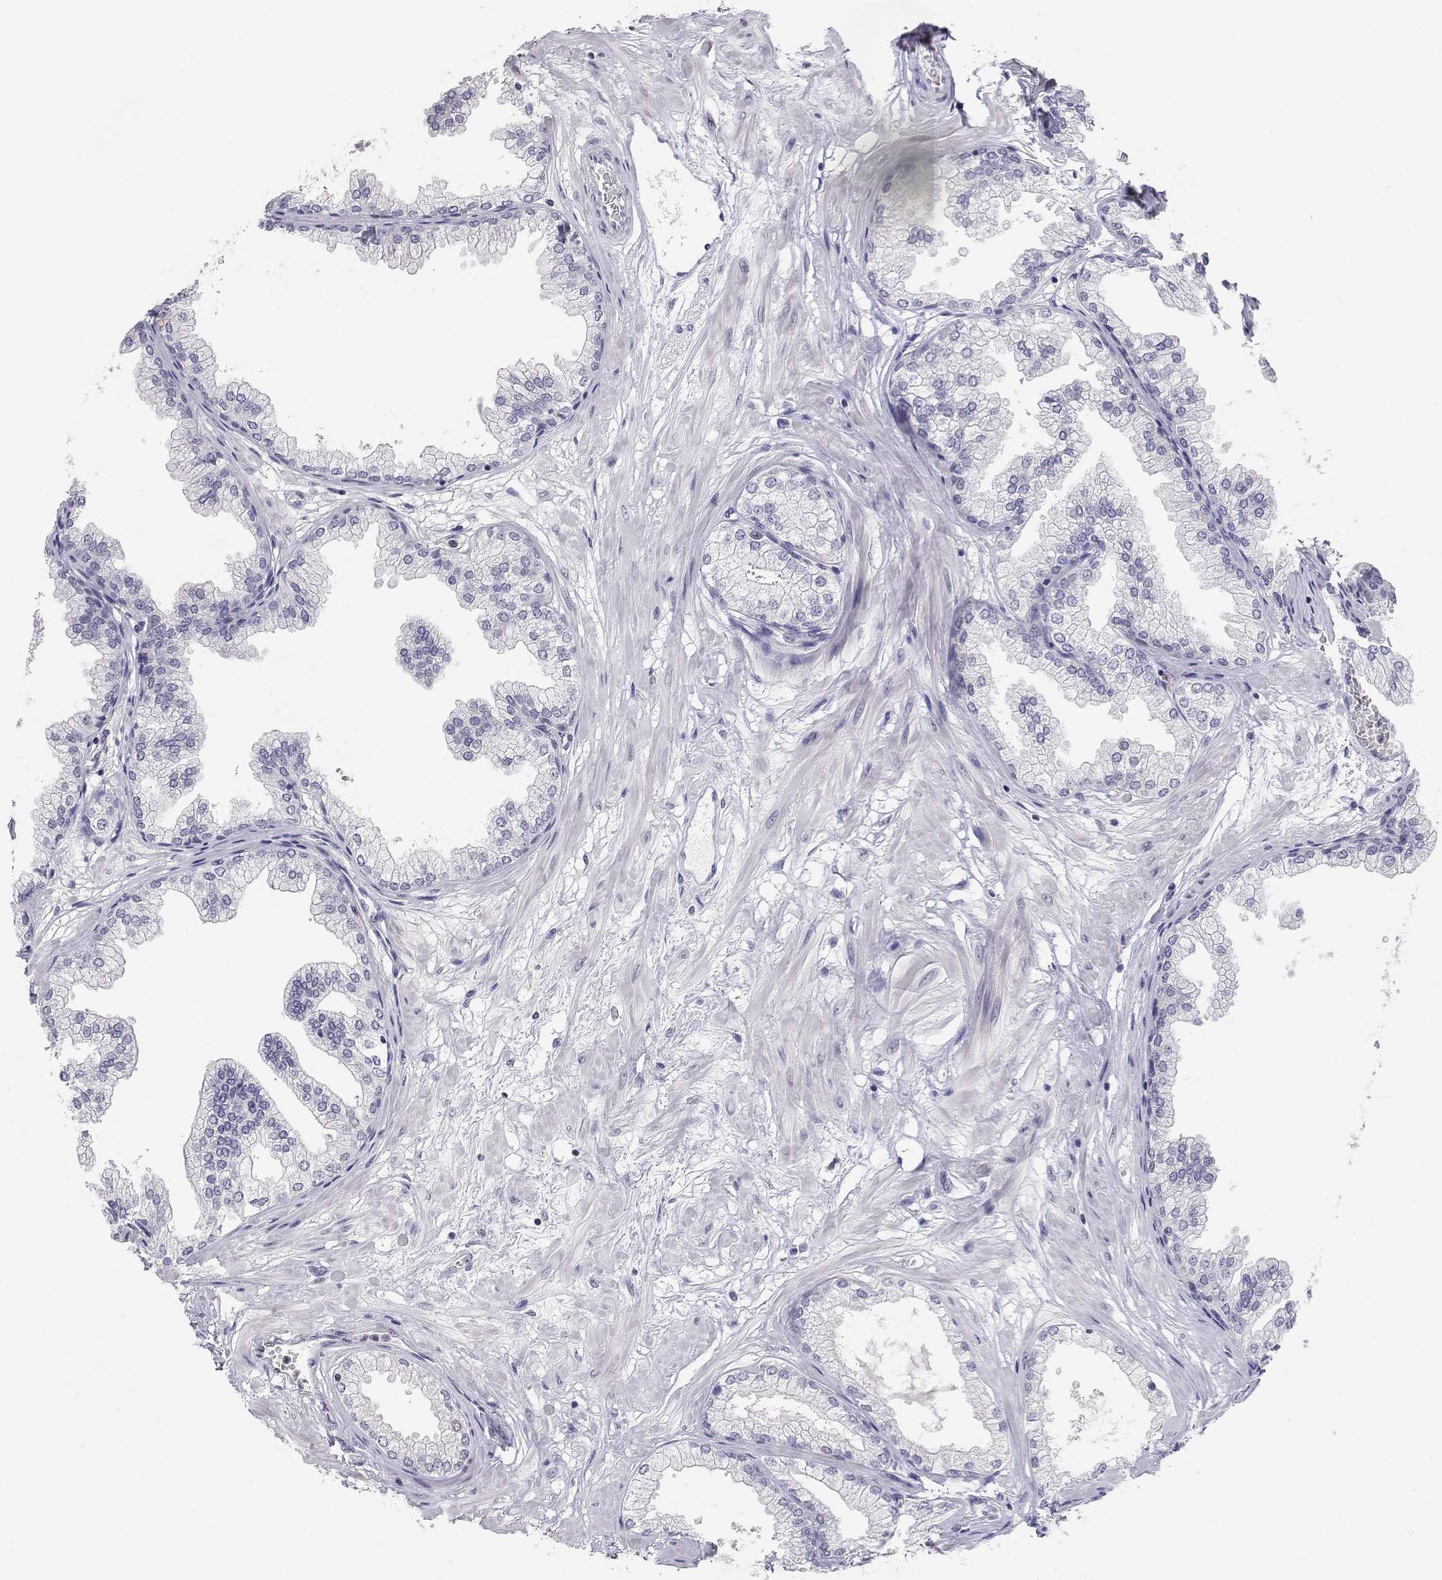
{"staining": {"intensity": "negative", "quantity": "none", "location": "none"}, "tissue": "prostate", "cell_type": "Glandular cells", "image_type": "normal", "snomed": [{"axis": "morphology", "description": "Normal tissue, NOS"}, {"axis": "topography", "description": "Prostate"}], "caption": "Immunohistochemical staining of normal prostate shows no significant staining in glandular cells. The staining was performed using DAB to visualize the protein expression in brown, while the nuclei were stained in blue with hematoxylin (Magnification: 20x).", "gene": "ADA", "patient": {"sex": "male", "age": 37}}